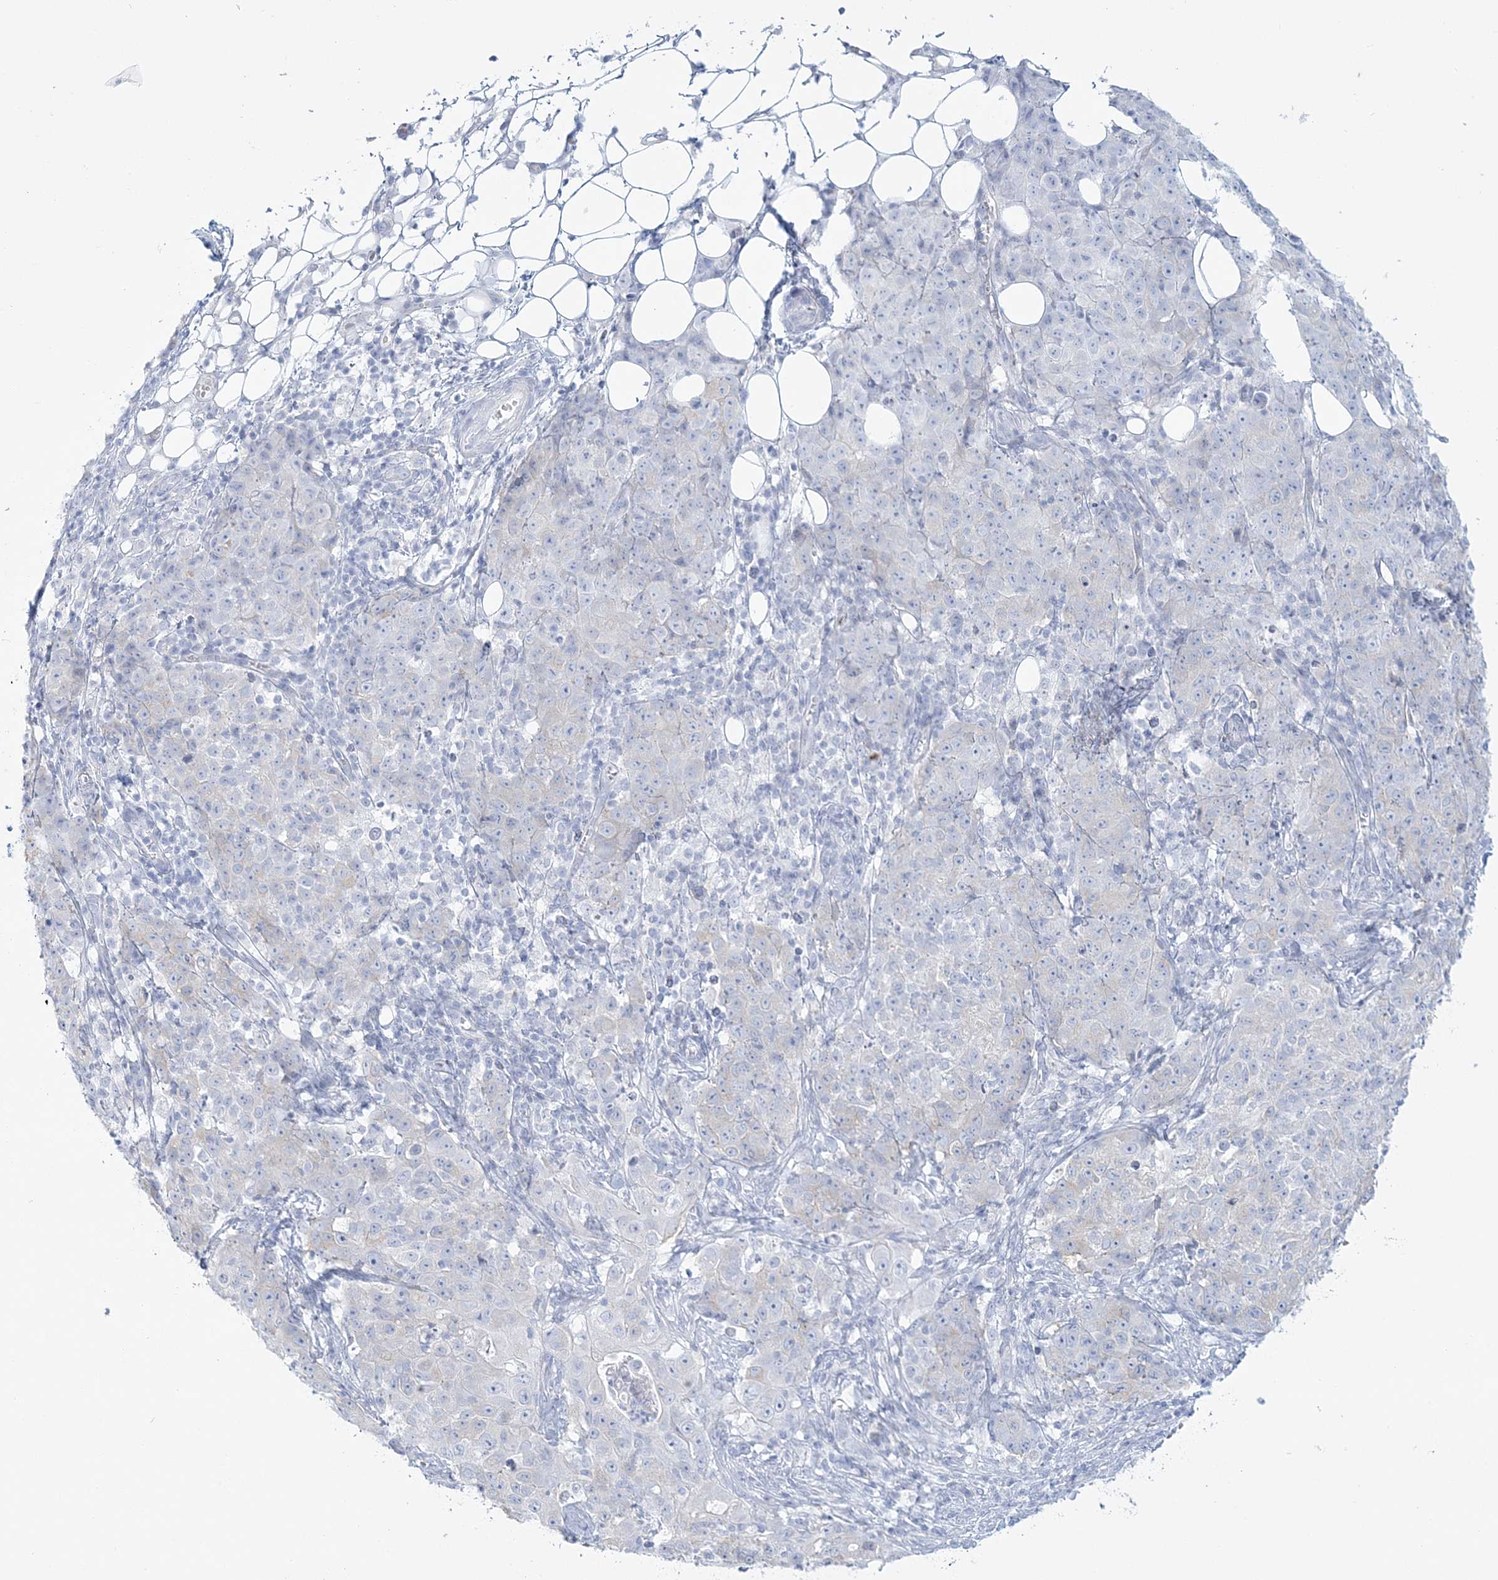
{"staining": {"intensity": "negative", "quantity": "none", "location": "none"}, "tissue": "ovarian cancer", "cell_type": "Tumor cells", "image_type": "cancer", "snomed": [{"axis": "morphology", "description": "Carcinoma, endometroid"}, {"axis": "topography", "description": "Ovary"}], "caption": "Immunohistochemistry (IHC) of human ovarian cancer (endometroid carcinoma) displays no positivity in tumor cells.", "gene": "ADGB", "patient": {"sex": "female", "age": 42}}